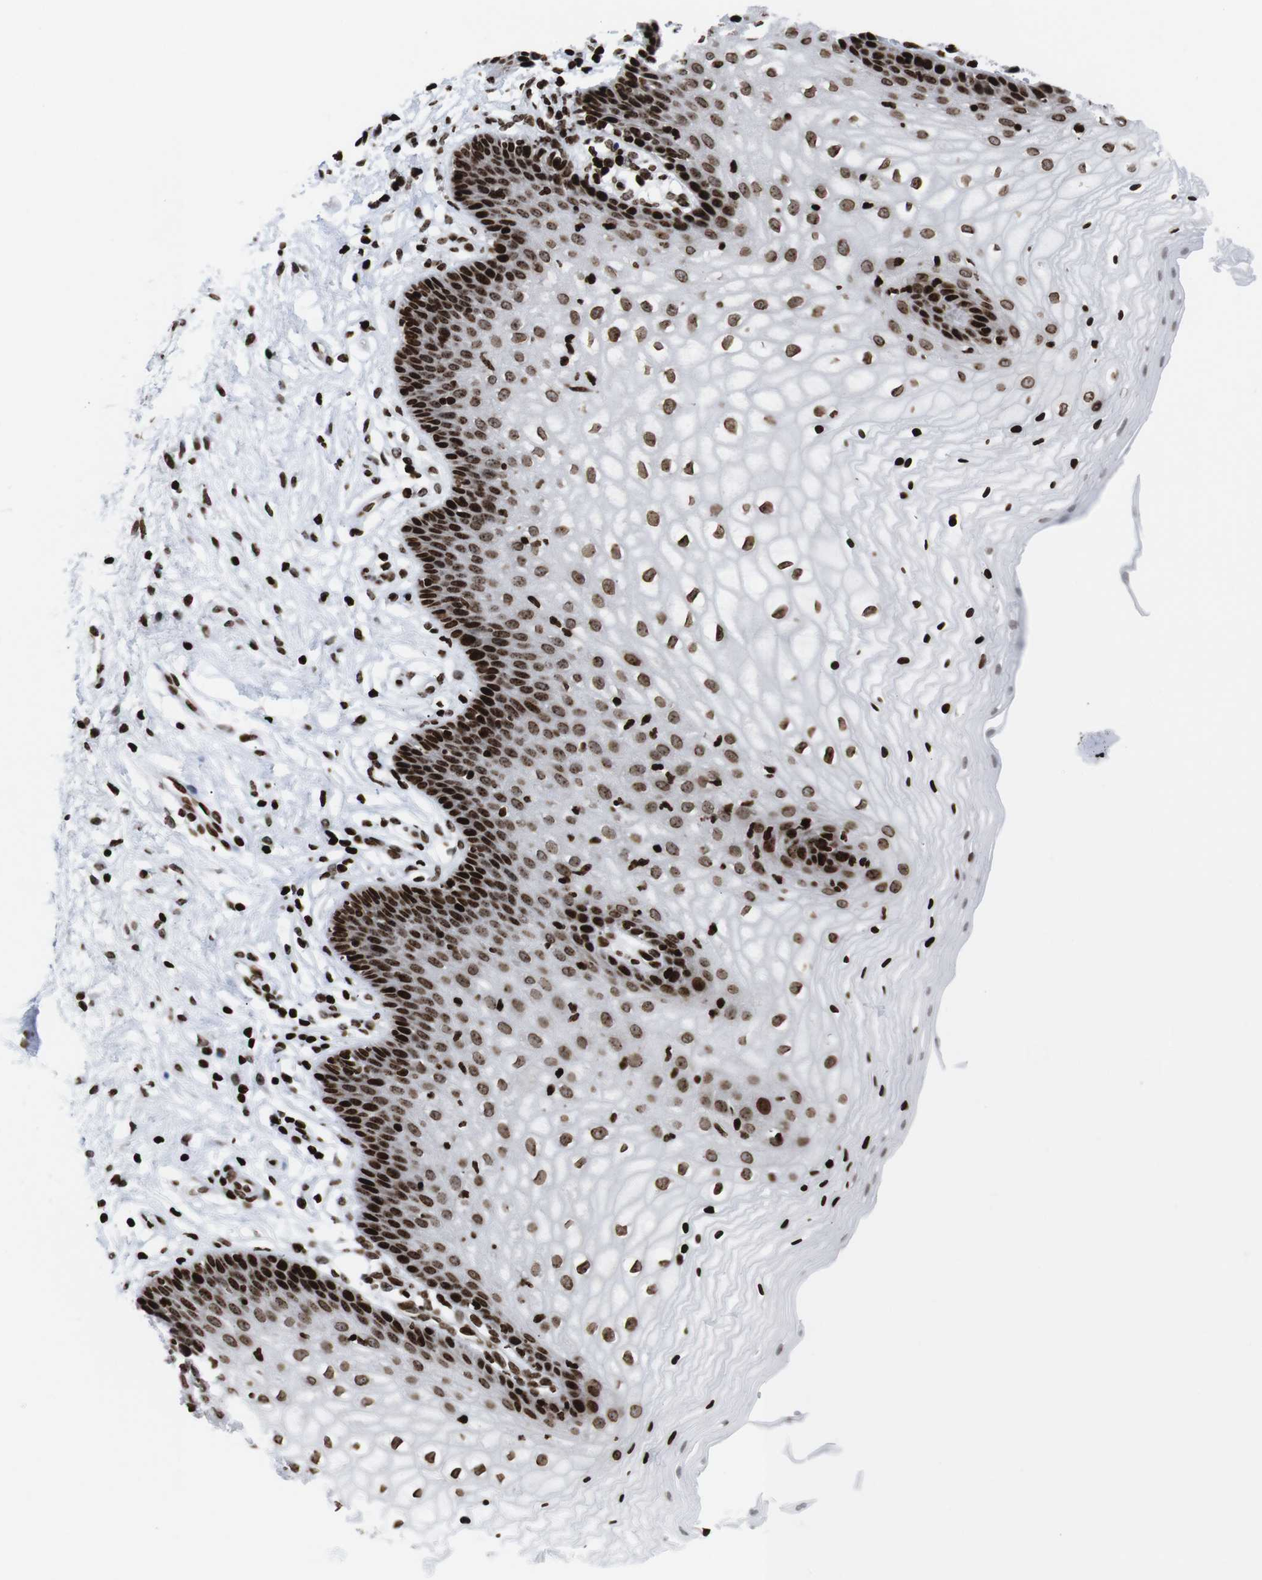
{"staining": {"intensity": "strong", "quantity": ">75%", "location": "nuclear"}, "tissue": "vagina", "cell_type": "Squamous epithelial cells", "image_type": "normal", "snomed": [{"axis": "morphology", "description": "Normal tissue, NOS"}, {"axis": "topography", "description": "Vagina"}], "caption": "Immunohistochemistry of benign vagina demonstrates high levels of strong nuclear staining in approximately >75% of squamous epithelial cells.", "gene": "H1", "patient": {"sex": "female", "age": 34}}